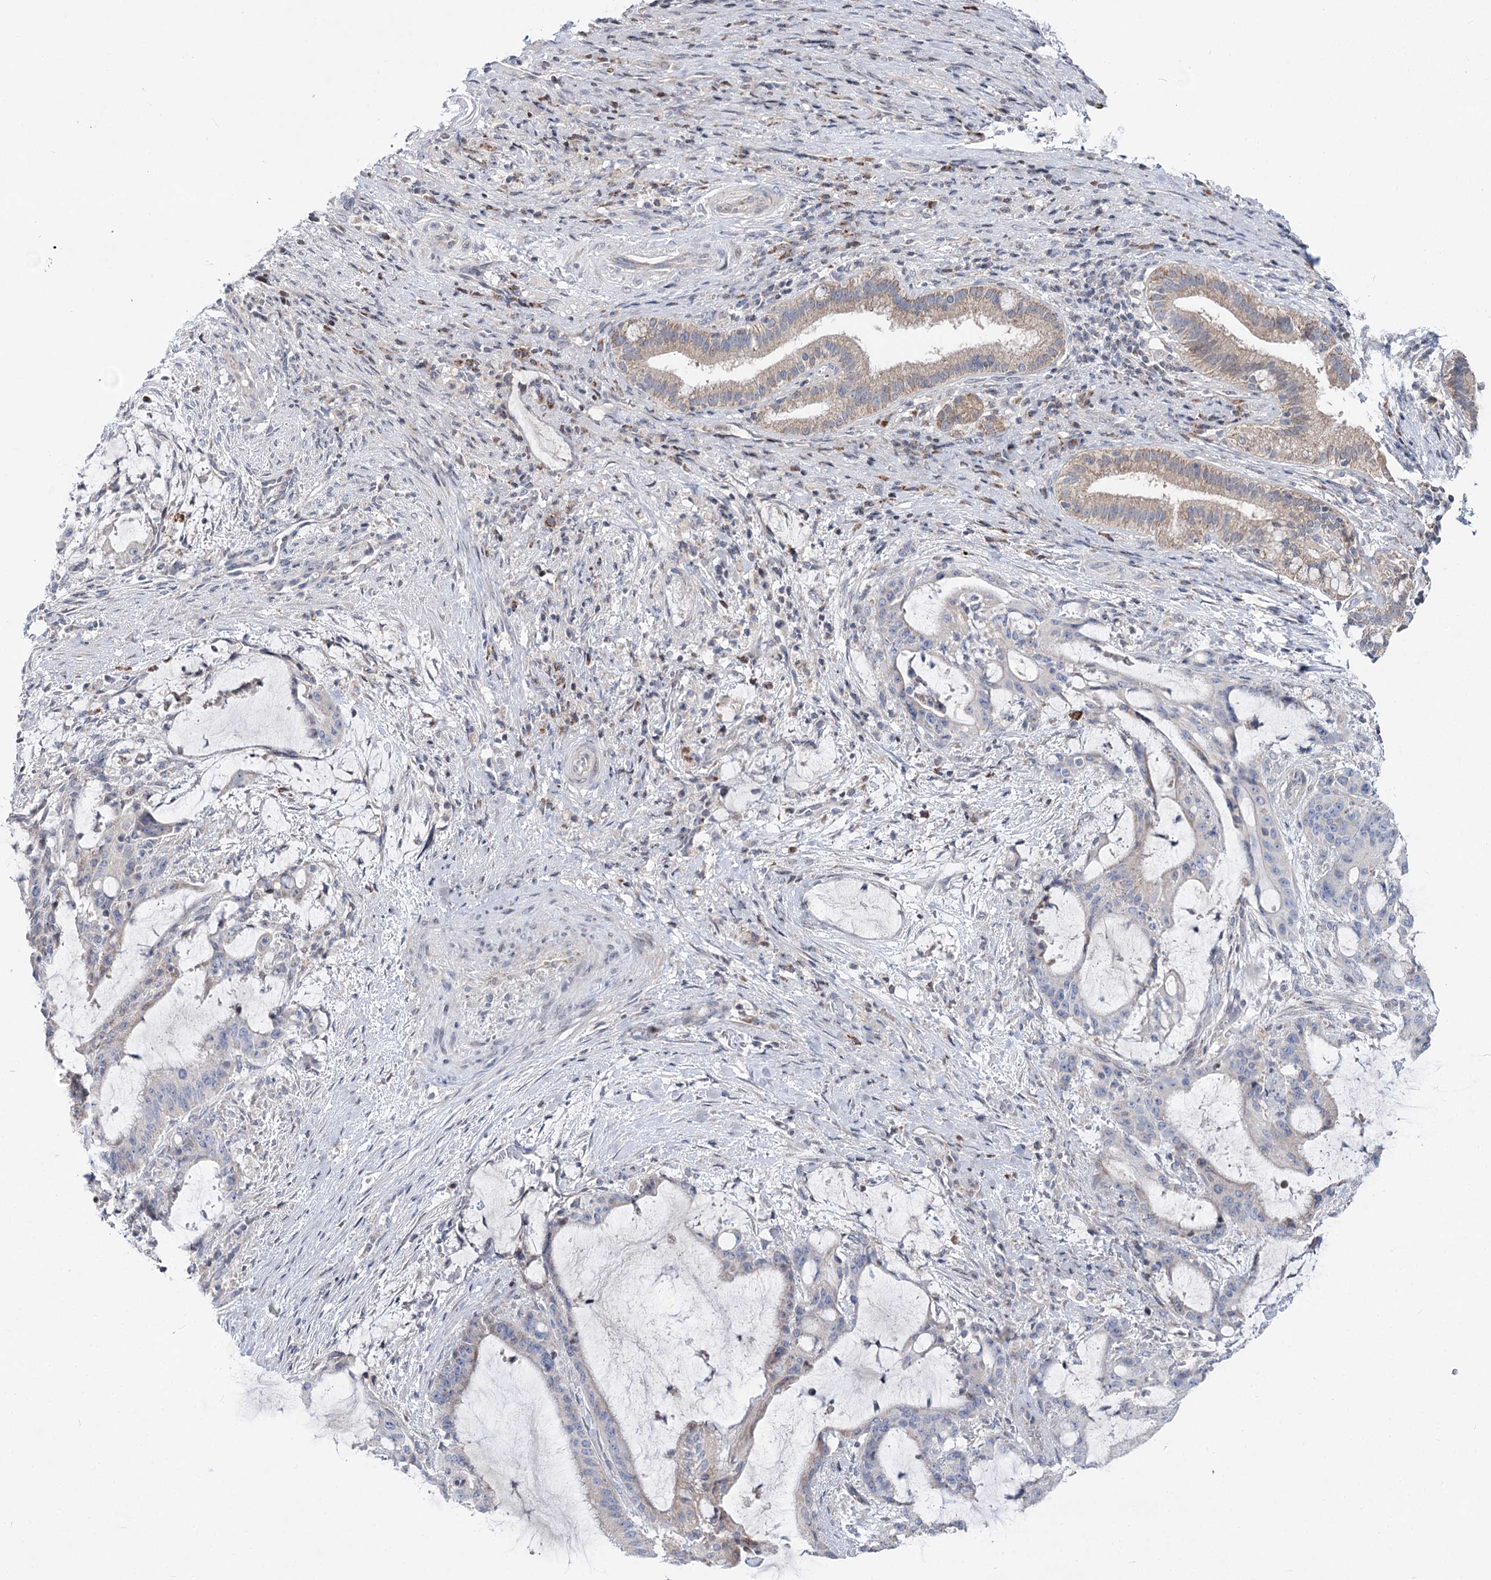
{"staining": {"intensity": "moderate", "quantity": "<25%", "location": "cytoplasmic/membranous"}, "tissue": "liver cancer", "cell_type": "Tumor cells", "image_type": "cancer", "snomed": [{"axis": "morphology", "description": "Normal tissue, NOS"}, {"axis": "morphology", "description": "Cholangiocarcinoma"}, {"axis": "topography", "description": "Liver"}, {"axis": "topography", "description": "Peripheral nerve tissue"}], "caption": "Immunohistochemistry (IHC) image of neoplastic tissue: human liver cancer stained using immunohistochemistry exhibits low levels of moderate protein expression localized specifically in the cytoplasmic/membranous of tumor cells, appearing as a cytoplasmic/membranous brown color.", "gene": "PTGR1", "patient": {"sex": "female", "age": 73}}